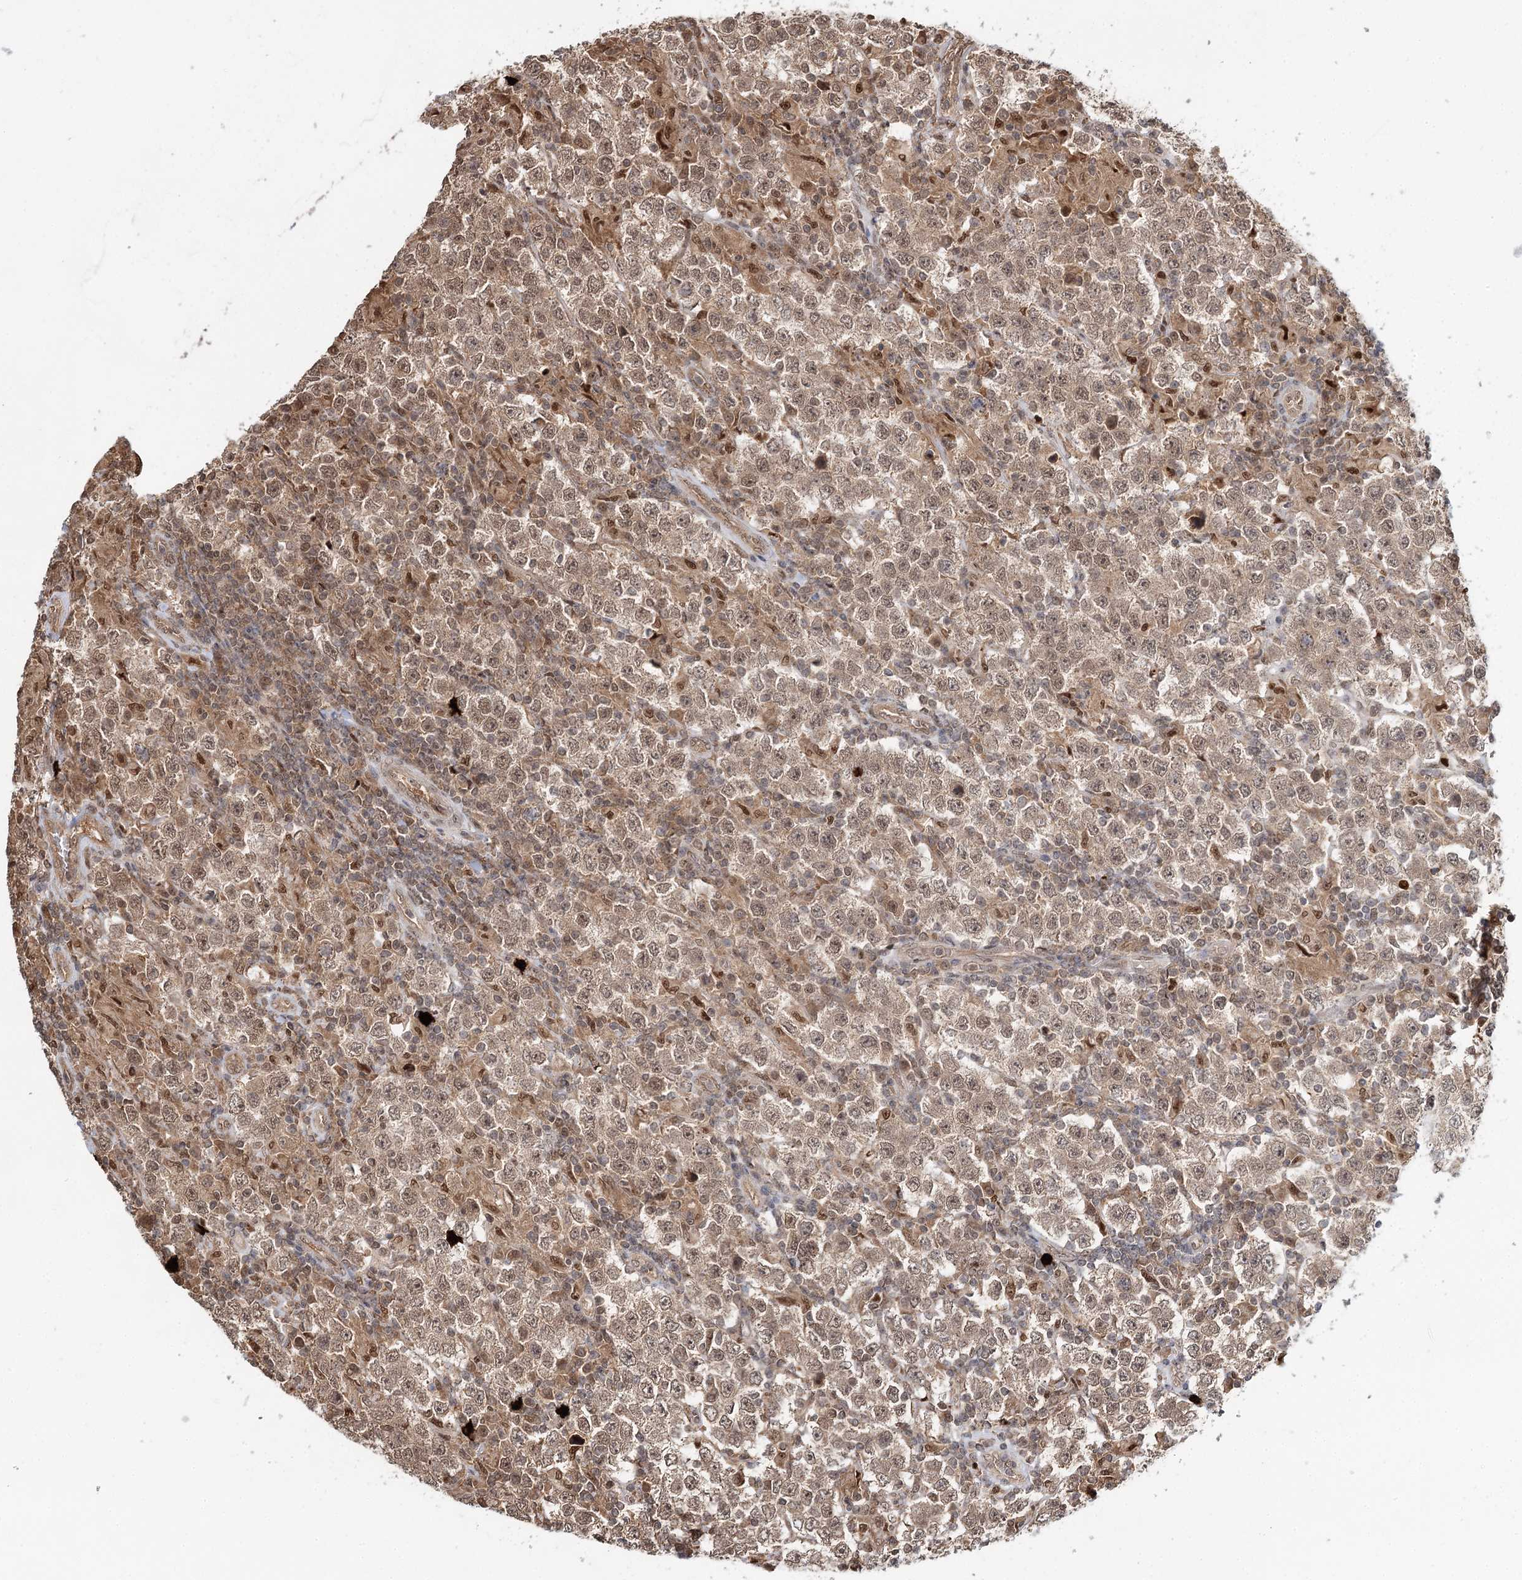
{"staining": {"intensity": "weak", "quantity": ">75%", "location": "nuclear"}, "tissue": "testis cancer", "cell_type": "Tumor cells", "image_type": "cancer", "snomed": [{"axis": "morphology", "description": "Normal tissue, NOS"}, {"axis": "morphology", "description": "Urothelial carcinoma, High grade"}, {"axis": "morphology", "description": "Seminoma, NOS"}, {"axis": "morphology", "description": "Carcinoma, Embryonal, NOS"}, {"axis": "topography", "description": "Urinary bladder"}, {"axis": "topography", "description": "Testis"}], "caption": "Weak nuclear expression for a protein is identified in about >75% of tumor cells of high-grade urothelial carcinoma (testis) using IHC.", "gene": "N6AMT1", "patient": {"sex": "male", "age": 41}}